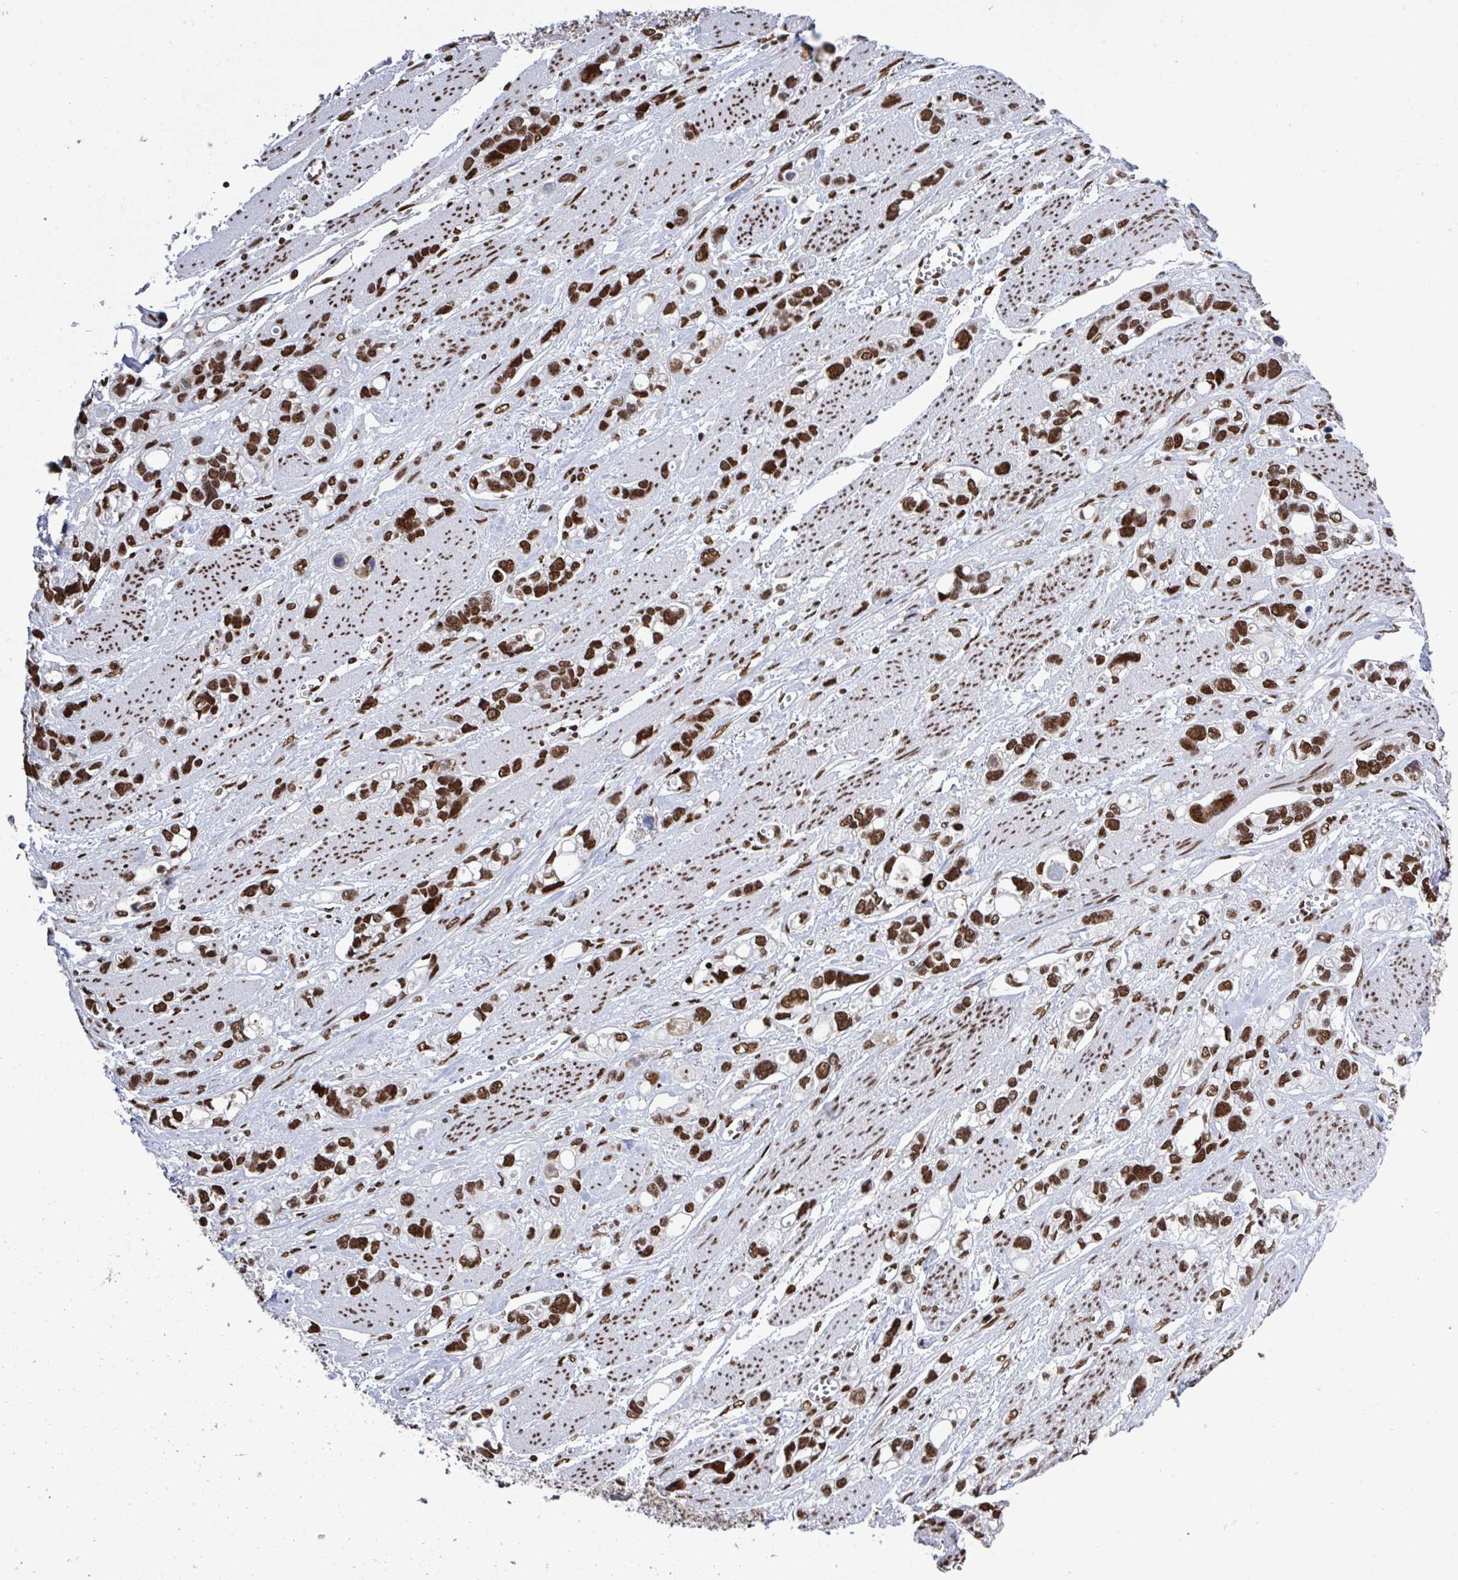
{"staining": {"intensity": "strong", "quantity": ">75%", "location": "nuclear"}, "tissue": "stomach cancer", "cell_type": "Tumor cells", "image_type": "cancer", "snomed": [{"axis": "morphology", "description": "Adenocarcinoma, NOS"}, {"axis": "topography", "description": "Stomach, upper"}], "caption": "The immunohistochemical stain shows strong nuclear expression in tumor cells of adenocarcinoma (stomach) tissue. The staining was performed using DAB, with brown indicating positive protein expression. Nuclei are stained blue with hematoxylin.", "gene": "ZNF607", "patient": {"sex": "female", "age": 81}}